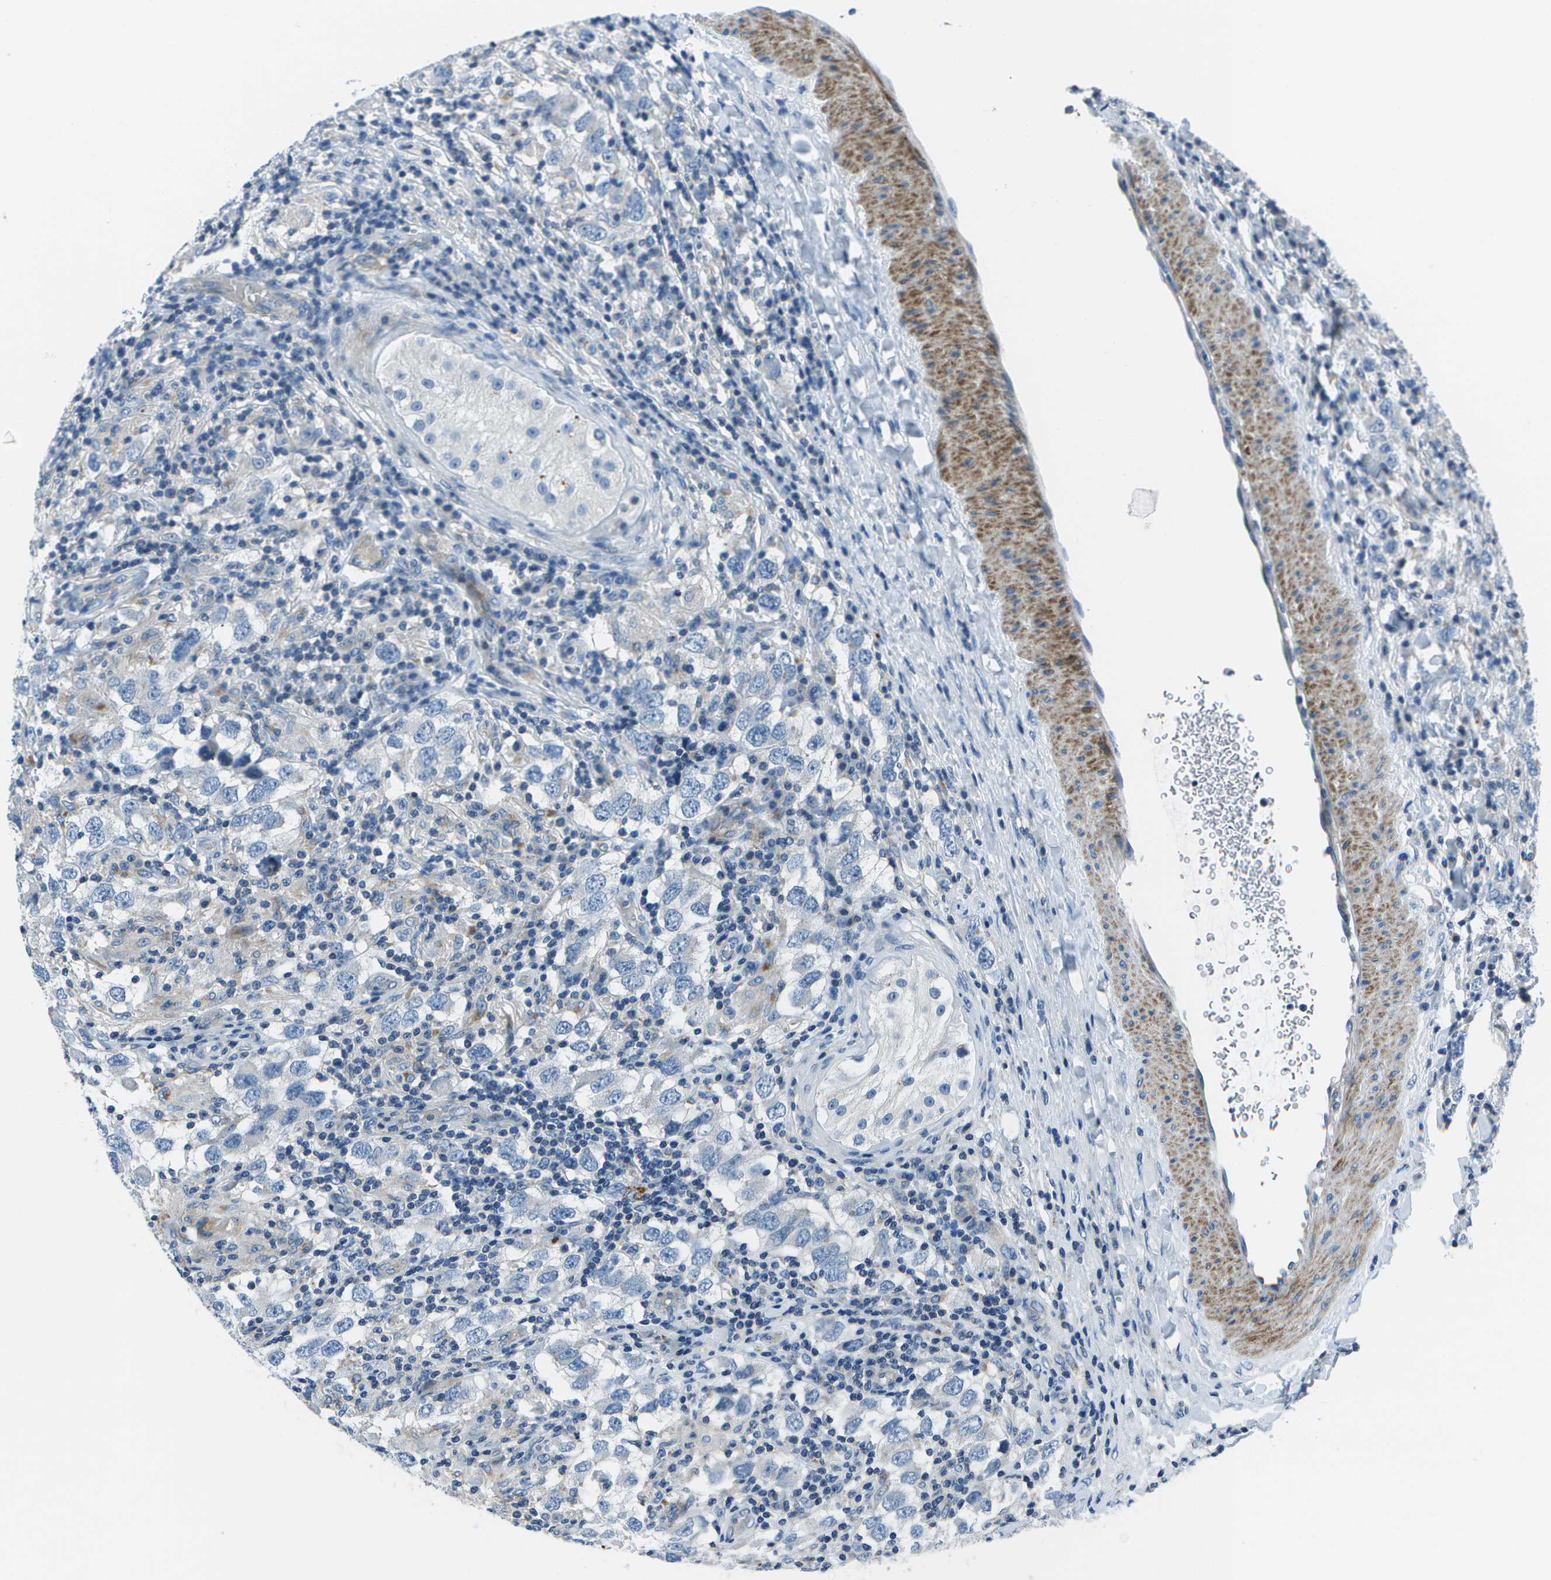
{"staining": {"intensity": "negative", "quantity": "none", "location": "none"}, "tissue": "testis cancer", "cell_type": "Tumor cells", "image_type": "cancer", "snomed": [{"axis": "morphology", "description": "Carcinoma, Embryonal, NOS"}, {"axis": "topography", "description": "Testis"}], "caption": "This is a photomicrograph of IHC staining of testis cancer (embryonal carcinoma), which shows no expression in tumor cells. (DAB immunohistochemistry (IHC), high magnification).", "gene": "DCT", "patient": {"sex": "male", "age": 21}}